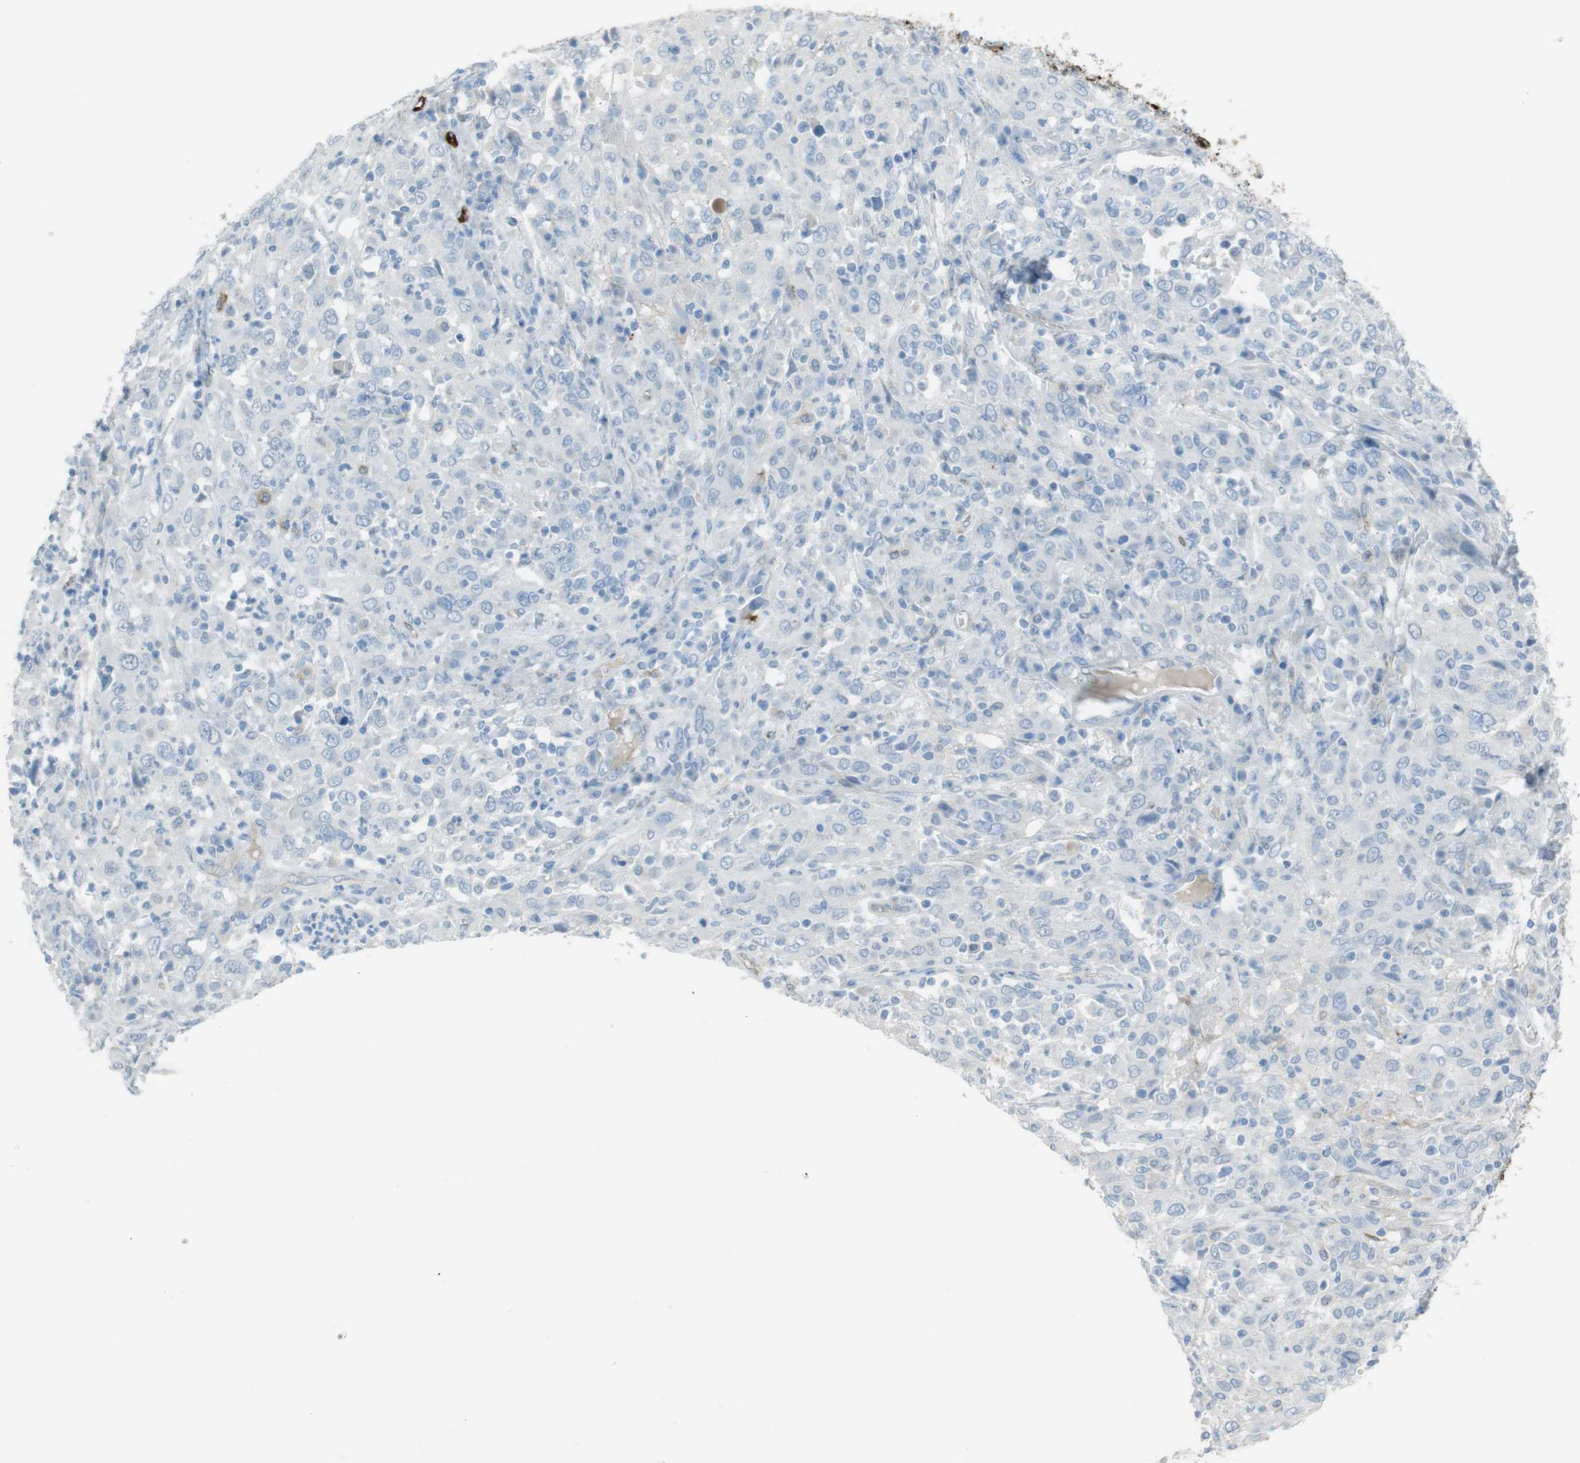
{"staining": {"intensity": "negative", "quantity": "none", "location": "none"}, "tissue": "cervical cancer", "cell_type": "Tumor cells", "image_type": "cancer", "snomed": [{"axis": "morphology", "description": "Squamous cell carcinoma, NOS"}, {"axis": "topography", "description": "Cervix"}], "caption": "The histopathology image displays no significant expression in tumor cells of squamous cell carcinoma (cervical). (DAB (3,3'-diaminobenzidine) immunohistochemistry (IHC), high magnification).", "gene": "TUBB2A", "patient": {"sex": "female", "age": 46}}